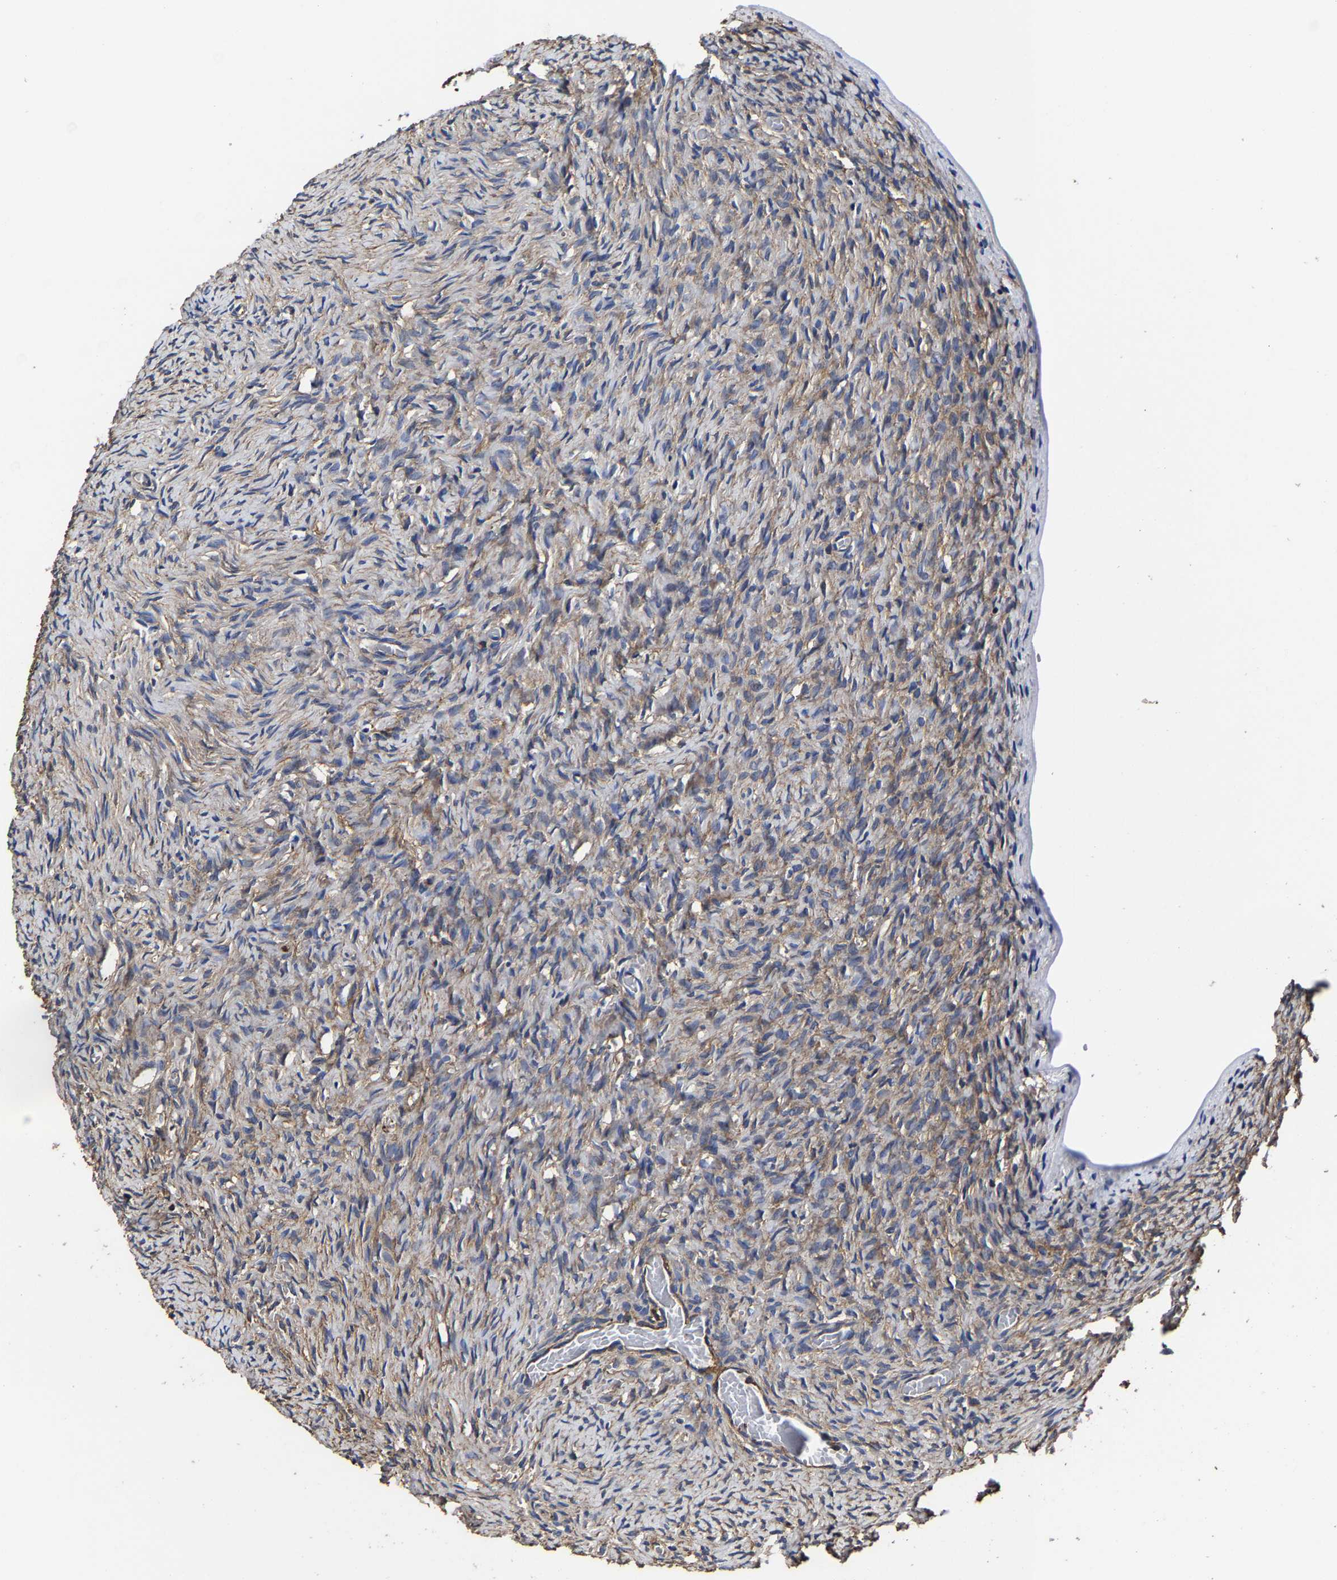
{"staining": {"intensity": "moderate", "quantity": "25%-75%", "location": "cytoplasmic/membranous"}, "tissue": "ovary", "cell_type": "Ovarian stroma cells", "image_type": "normal", "snomed": [{"axis": "morphology", "description": "Normal tissue, NOS"}, {"axis": "topography", "description": "Ovary"}], "caption": "Immunohistochemistry (IHC) of unremarkable ovary shows medium levels of moderate cytoplasmic/membranous staining in about 25%-75% of ovarian stroma cells.", "gene": "SSH3", "patient": {"sex": "female", "age": 27}}